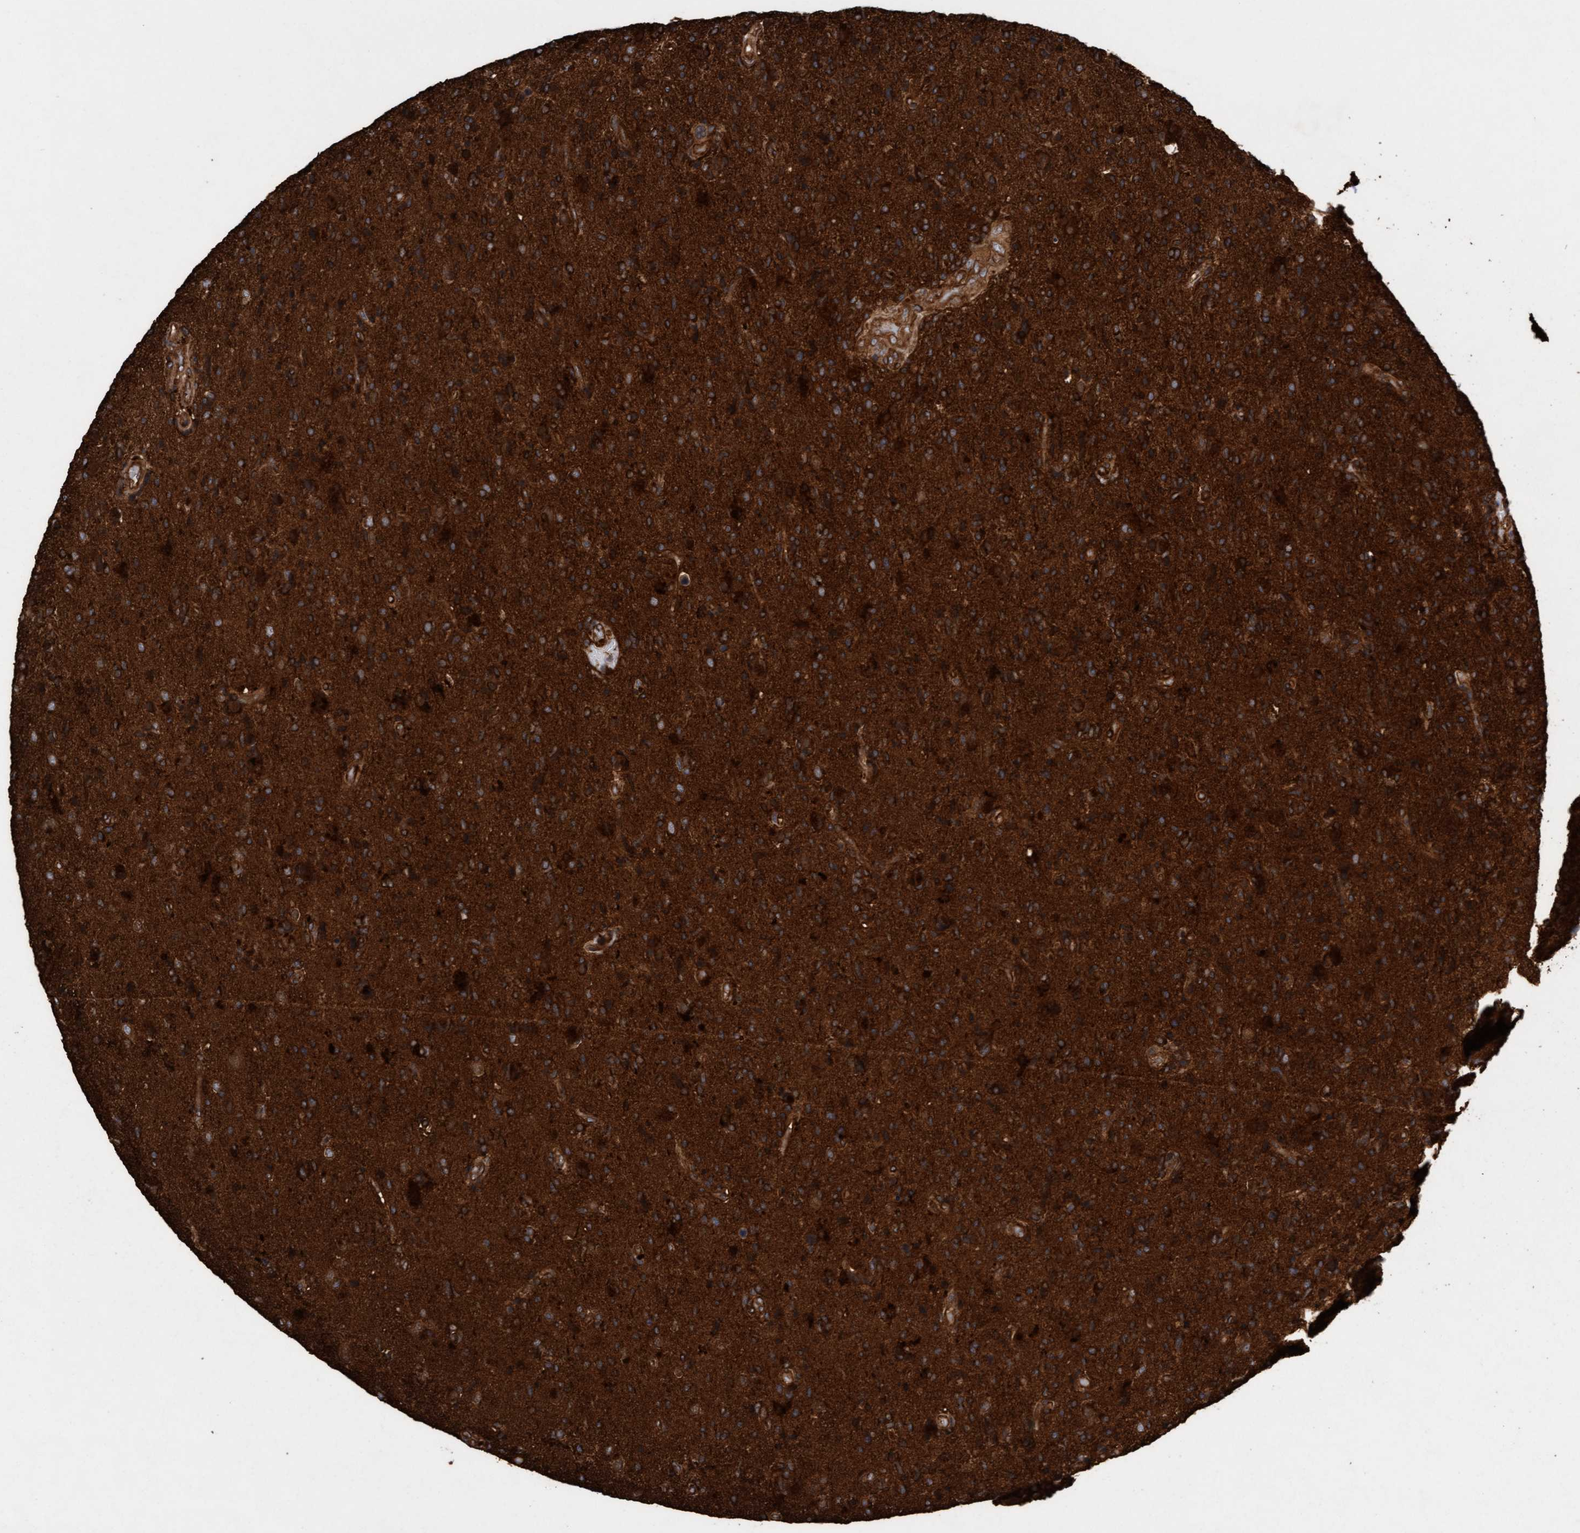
{"staining": {"intensity": "strong", "quantity": ">75%", "location": "cytoplasmic/membranous"}, "tissue": "glioma", "cell_type": "Tumor cells", "image_type": "cancer", "snomed": [{"axis": "morphology", "description": "Glioma, malignant, High grade"}, {"axis": "topography", "description": "Brain"}], "caption": "Immunohistochemical staining of malignant high-grade glioma exhibits high levels of strong cytoplasmic/membranous expression in approximately >75% of tumor cells. (DAB (3,3'-diaminobenzidine) = brown stain, brightfield microscopy at high magnification).", "gene": "CDC42EP4", "patient": {"sex": "male", "age": 72}}